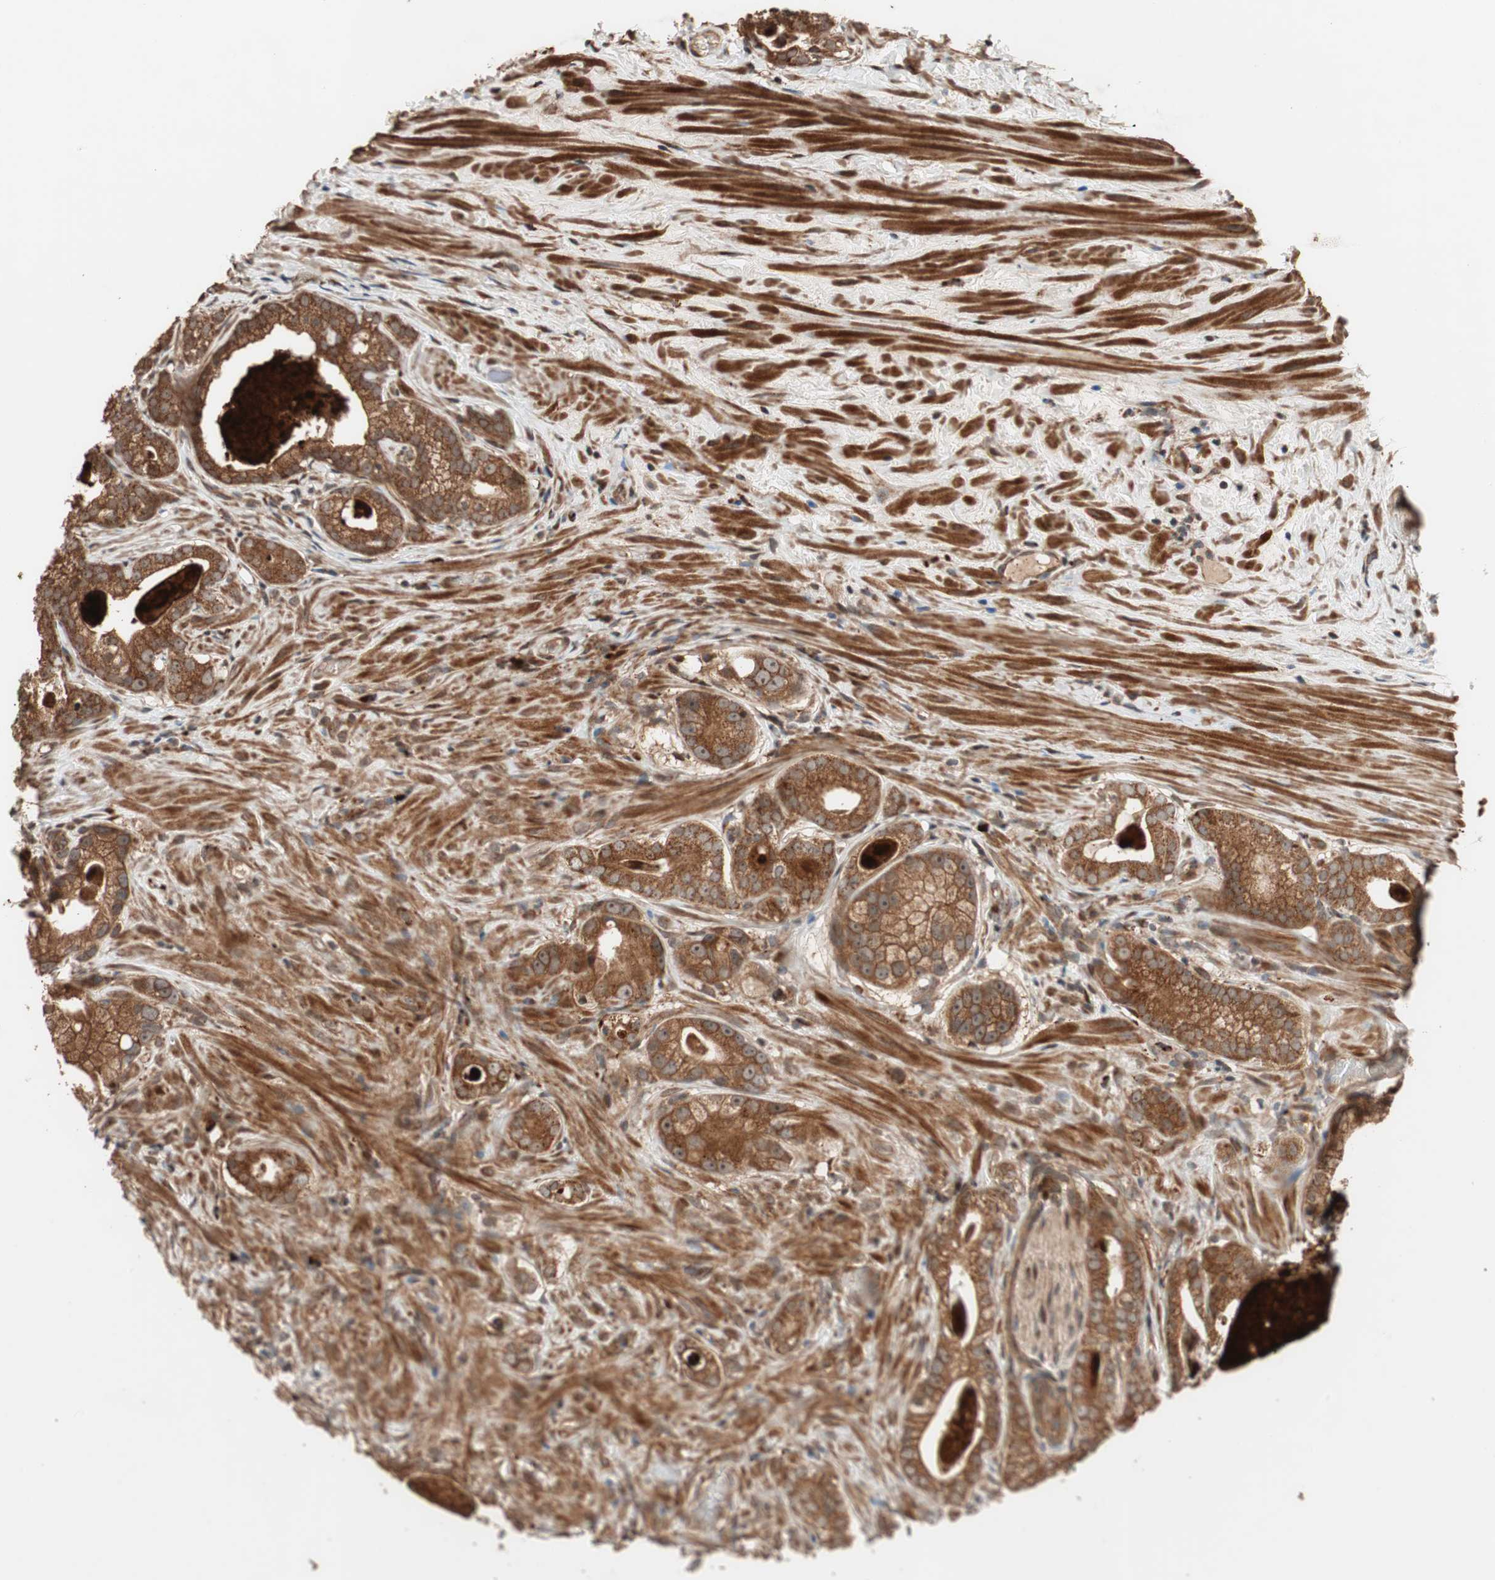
{"staining": {"intensity": "strong", "quantity": ">75%", "location": "cytoplasmic/membranous"}, "tissue": "prostate cancer", "cell_type": "Tumor cells", "image_type": "cancer", "snomed": [{"axis": "morphology", "description": "Adenocarcinoma, Low grade"}, {"axis": "topography", "description": "Prostate"}], "caption": "A photomicrograph of human prostate adenocarcinoma (low-grade) stained for a protein shows strong cytoplasmic/membranous brown staining in tumor cells. (DAB IHC, brown staining for protein, blue staining for nuclei).", "gene": "RAB1A", "patient": {"sex": "male", "age": 59}}